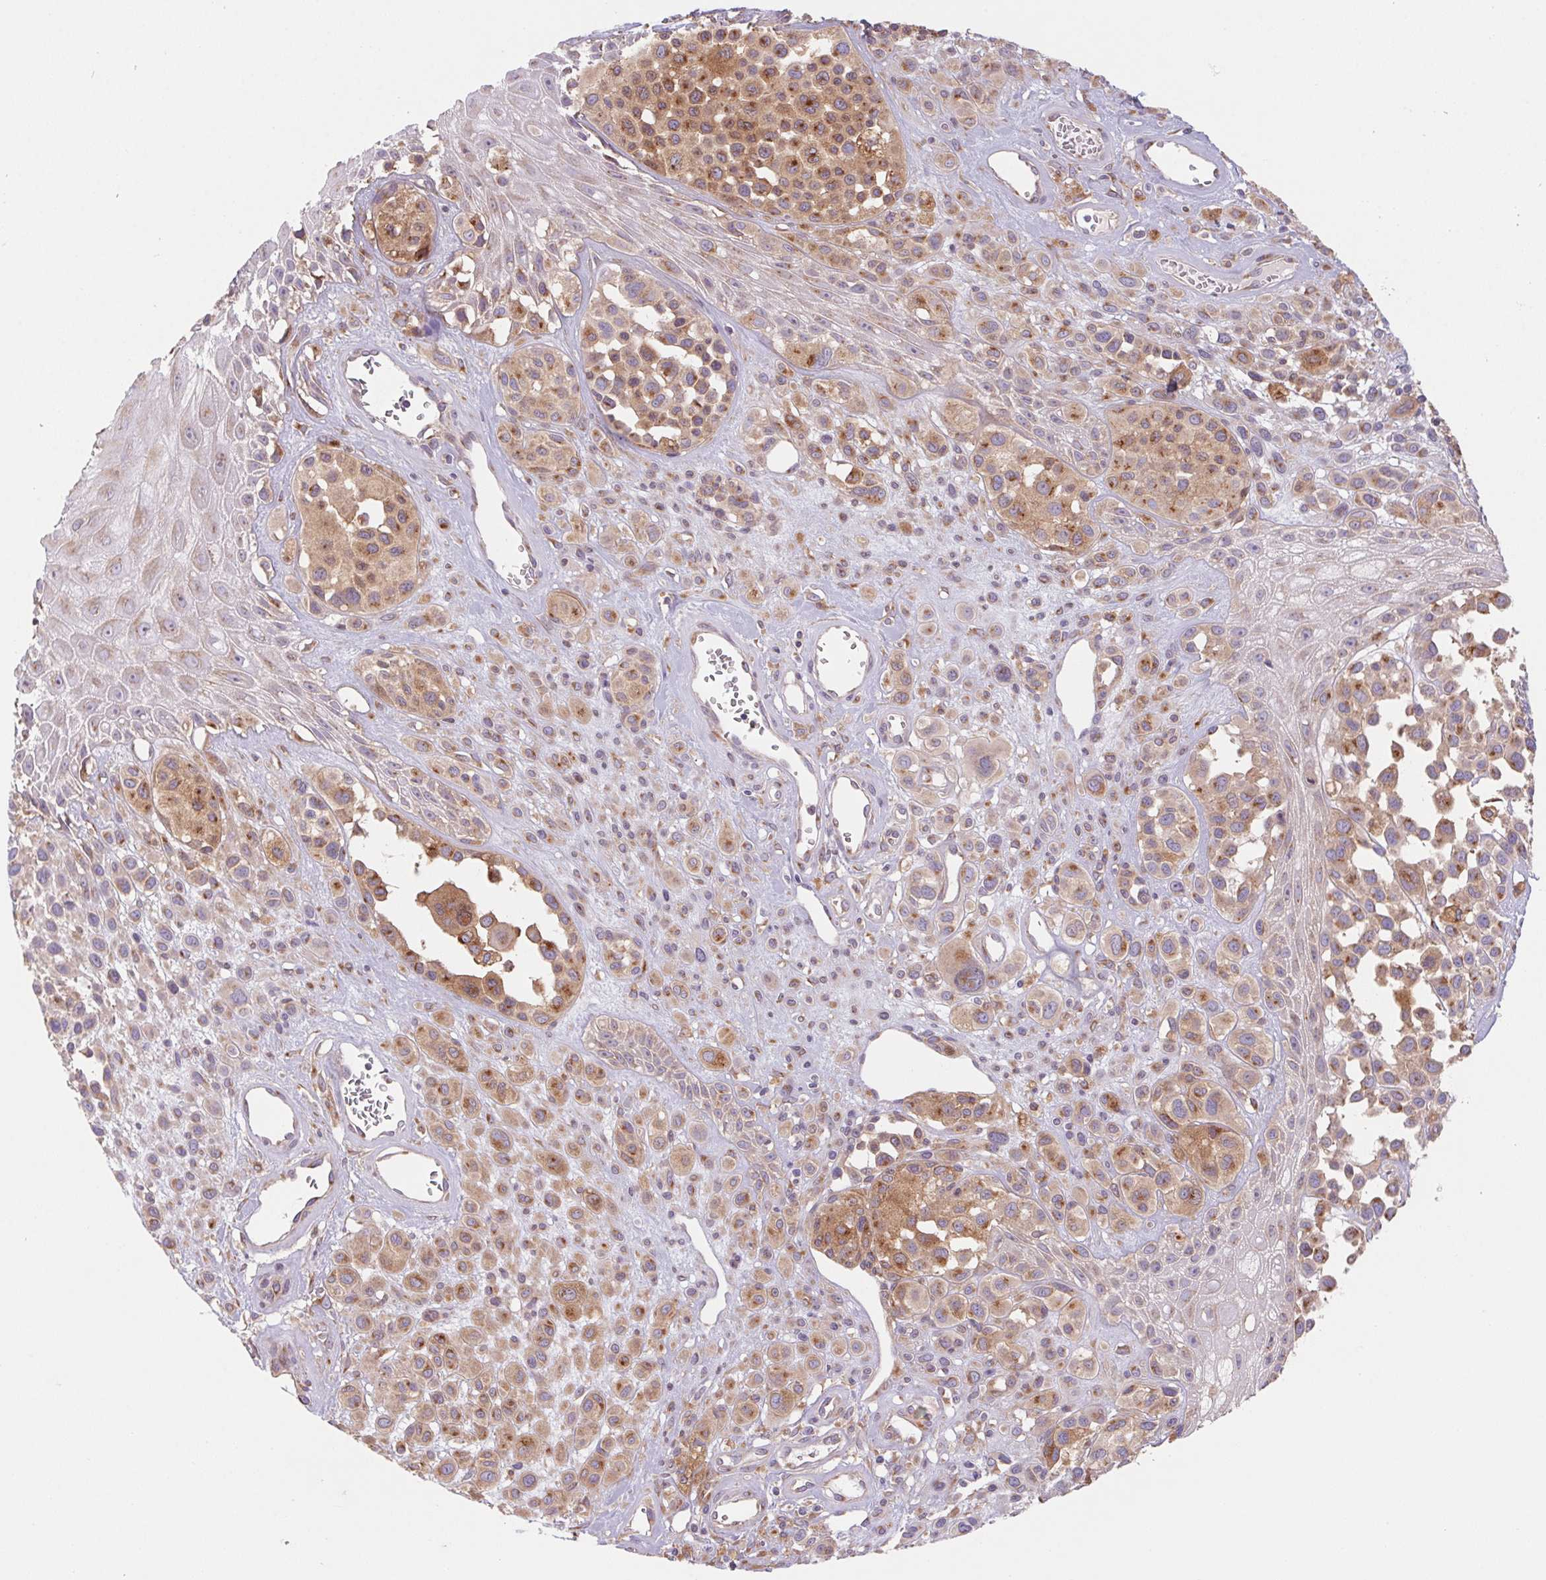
{"staining": {"intensity": "moderate", "quantity": ">75%", "location": "cytoplasmic/membranous"}, "tissue": "melanoma", "cell_type": "Tumor cells", "image_type": "cancer", "snomed": [{"axis": "morphology", "description": "Malignant melanoma, NOS"}, {"axis": "topography", "description": "Skin"}], "caption": "Malignant melanoma stained for a protein (brown) demonstrates moderate cytoplasmic/membranous positive positivity in about >75% of tumor cells.", "gene": "RAB1A", "patient": {"sex": "male", "age": 77}}